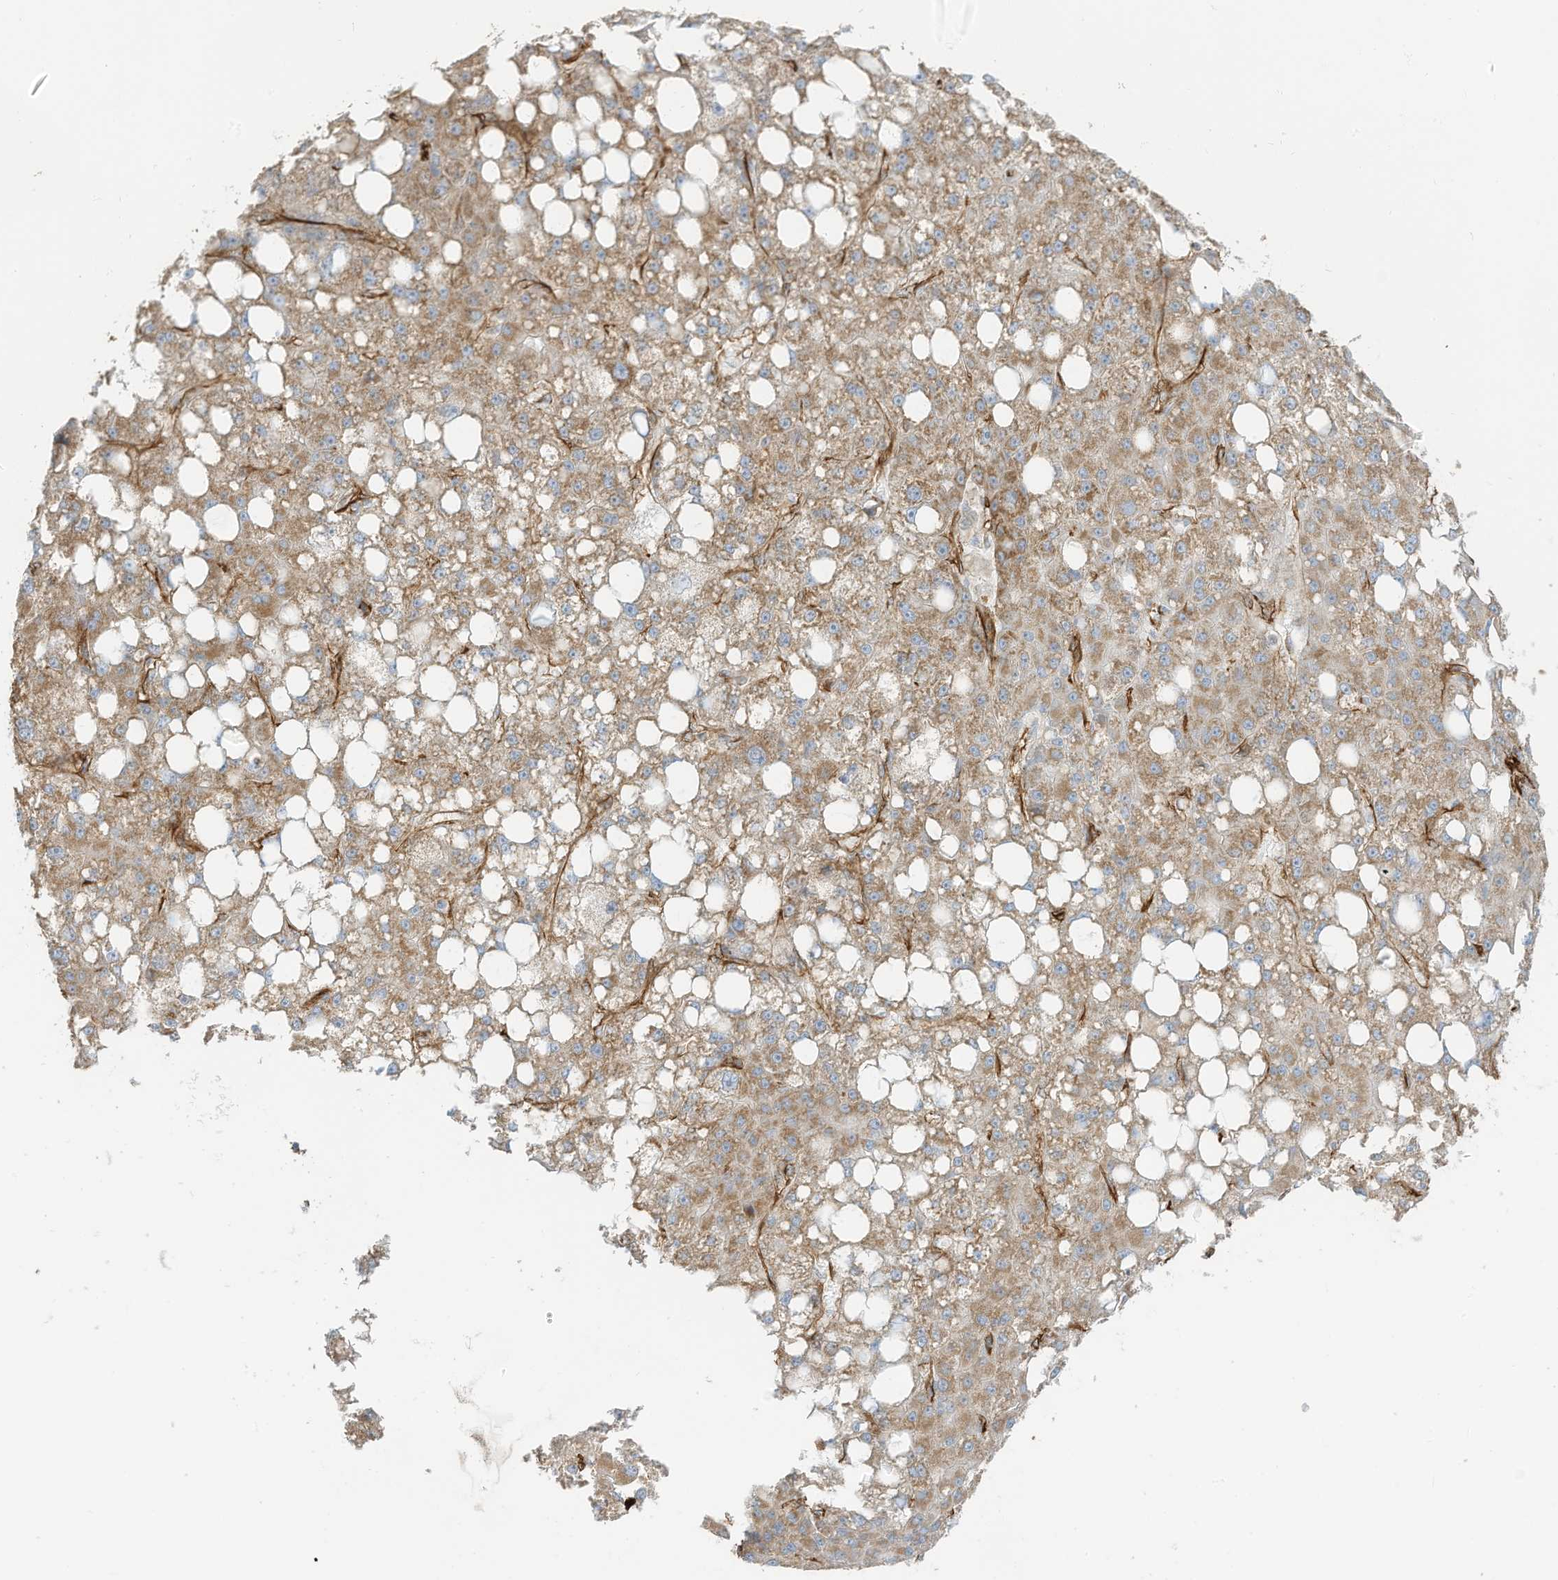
{"staining": {"intensity": "moderate", "quantity": ">75%", "location": "cytoplasmic/membranous"}, "tissue": "liver cancer", "cell_type": "Tumor cells", "image_type": "cancer", "snomed": [{"axis": "morphology", "description": "Carcinoma, Hepatocellular, NOS"}, {"axis": "topography", "description": "Liver"}], "caption": "Immunohistochemistry (IHC) (DAB (3,3'-diaminobenzidine)) staining of human liver cancer demonstrates moderate cytoplasmic/membranous protein positivity in approximately >75% of tumor cells. The protein of interest is shown in brown color, while the nuclei are stained blue.", "gene": "ABCB7", "patient": {"sex": "male", "age": 67}}